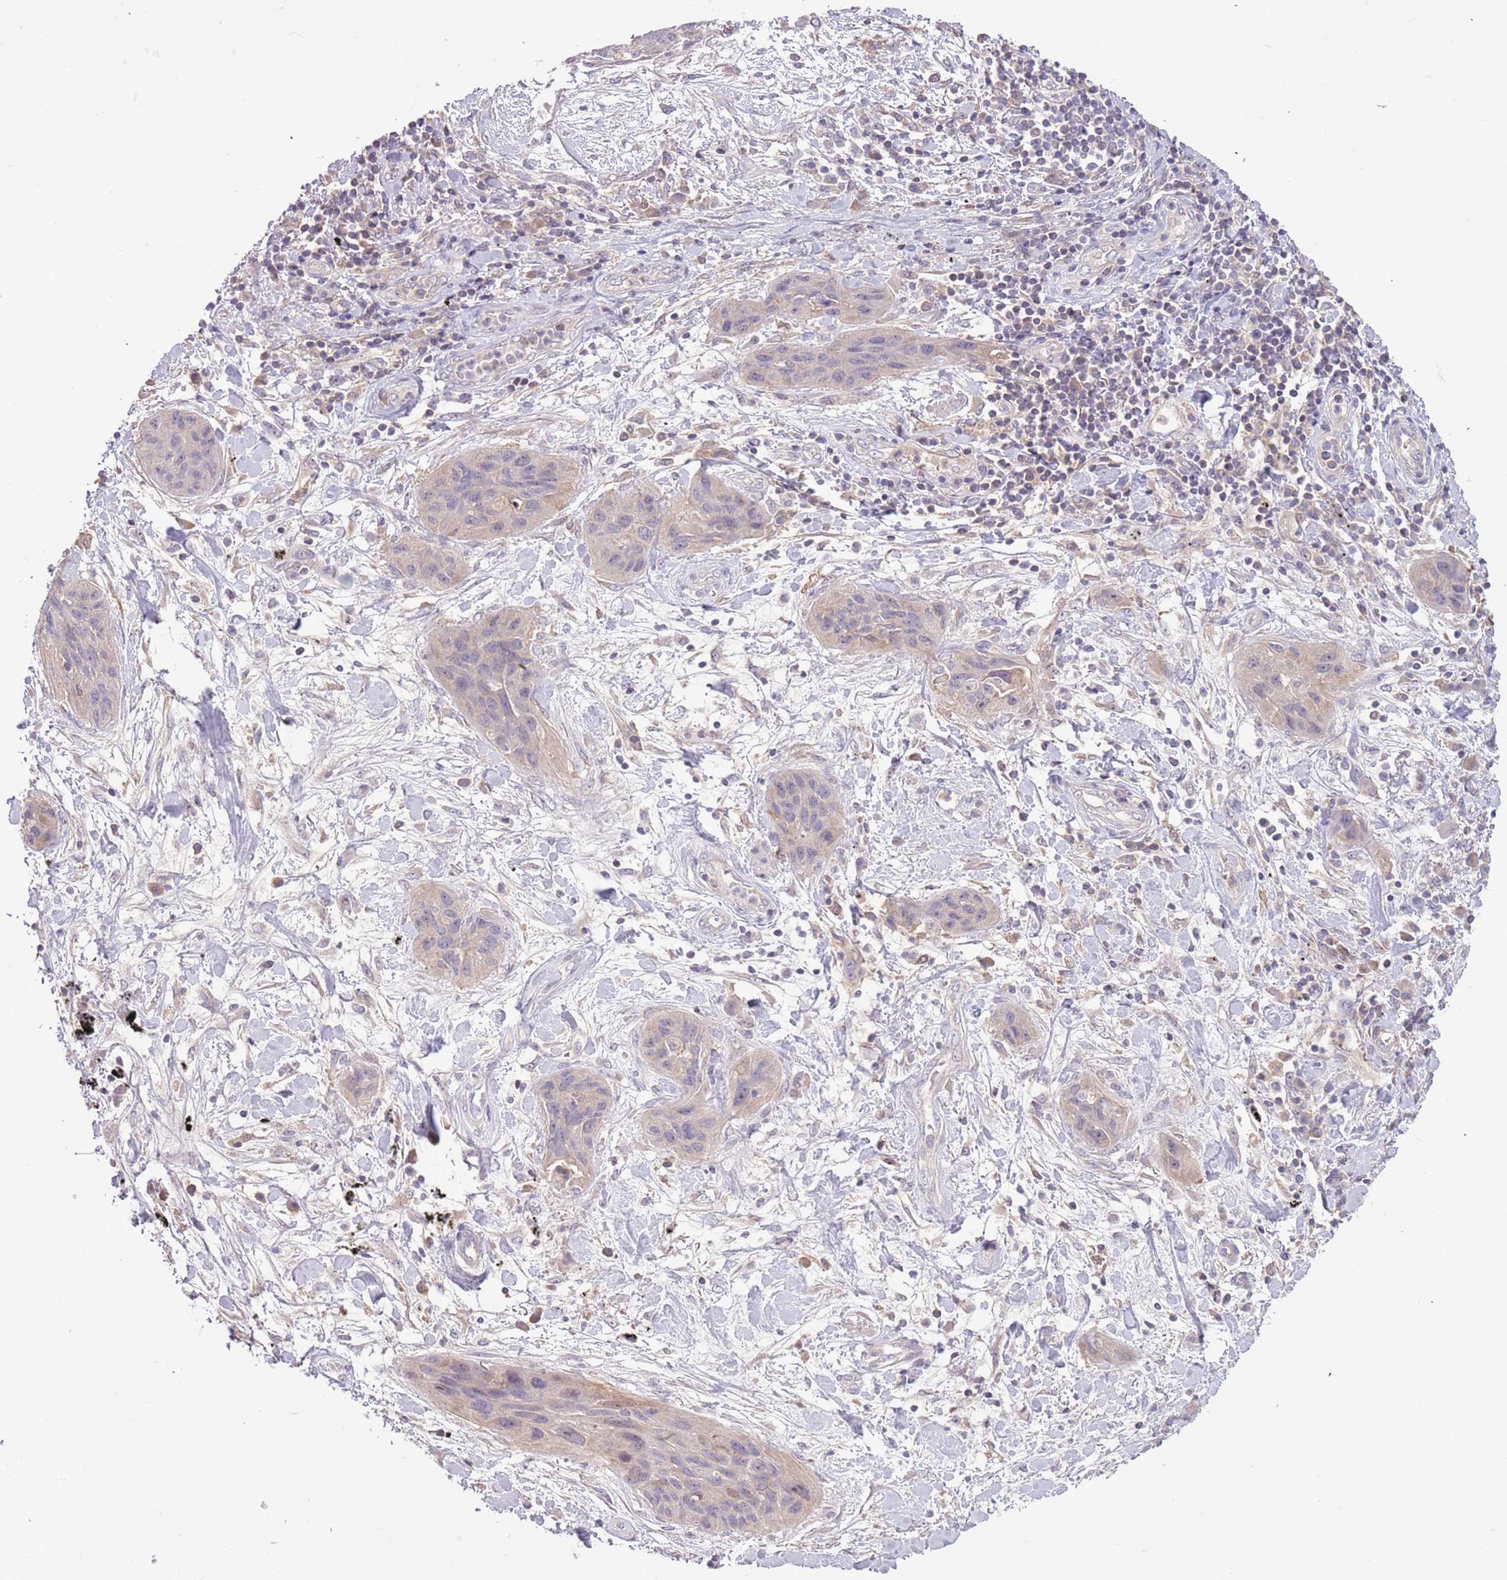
{"staining": {"intensity": "negative", "quantity": "none", "location": "none"}, "tissue": "lung cancer", "cell_type": "Tumor cells", "image_type": "cancer", "snomed": [{"axis": "morphology", "description": "Squamous cell carcinoma, NOS"}, {"axis": "topography", "description": "Lung"}], "caption": "Human squamous cell carcinoma (lung) stained for a protein using immunohistochemistry (IHC) displays no expression in tumor cells.", "gene": "SHROOM3", "patient": {"sex": "female", "age": 70}}